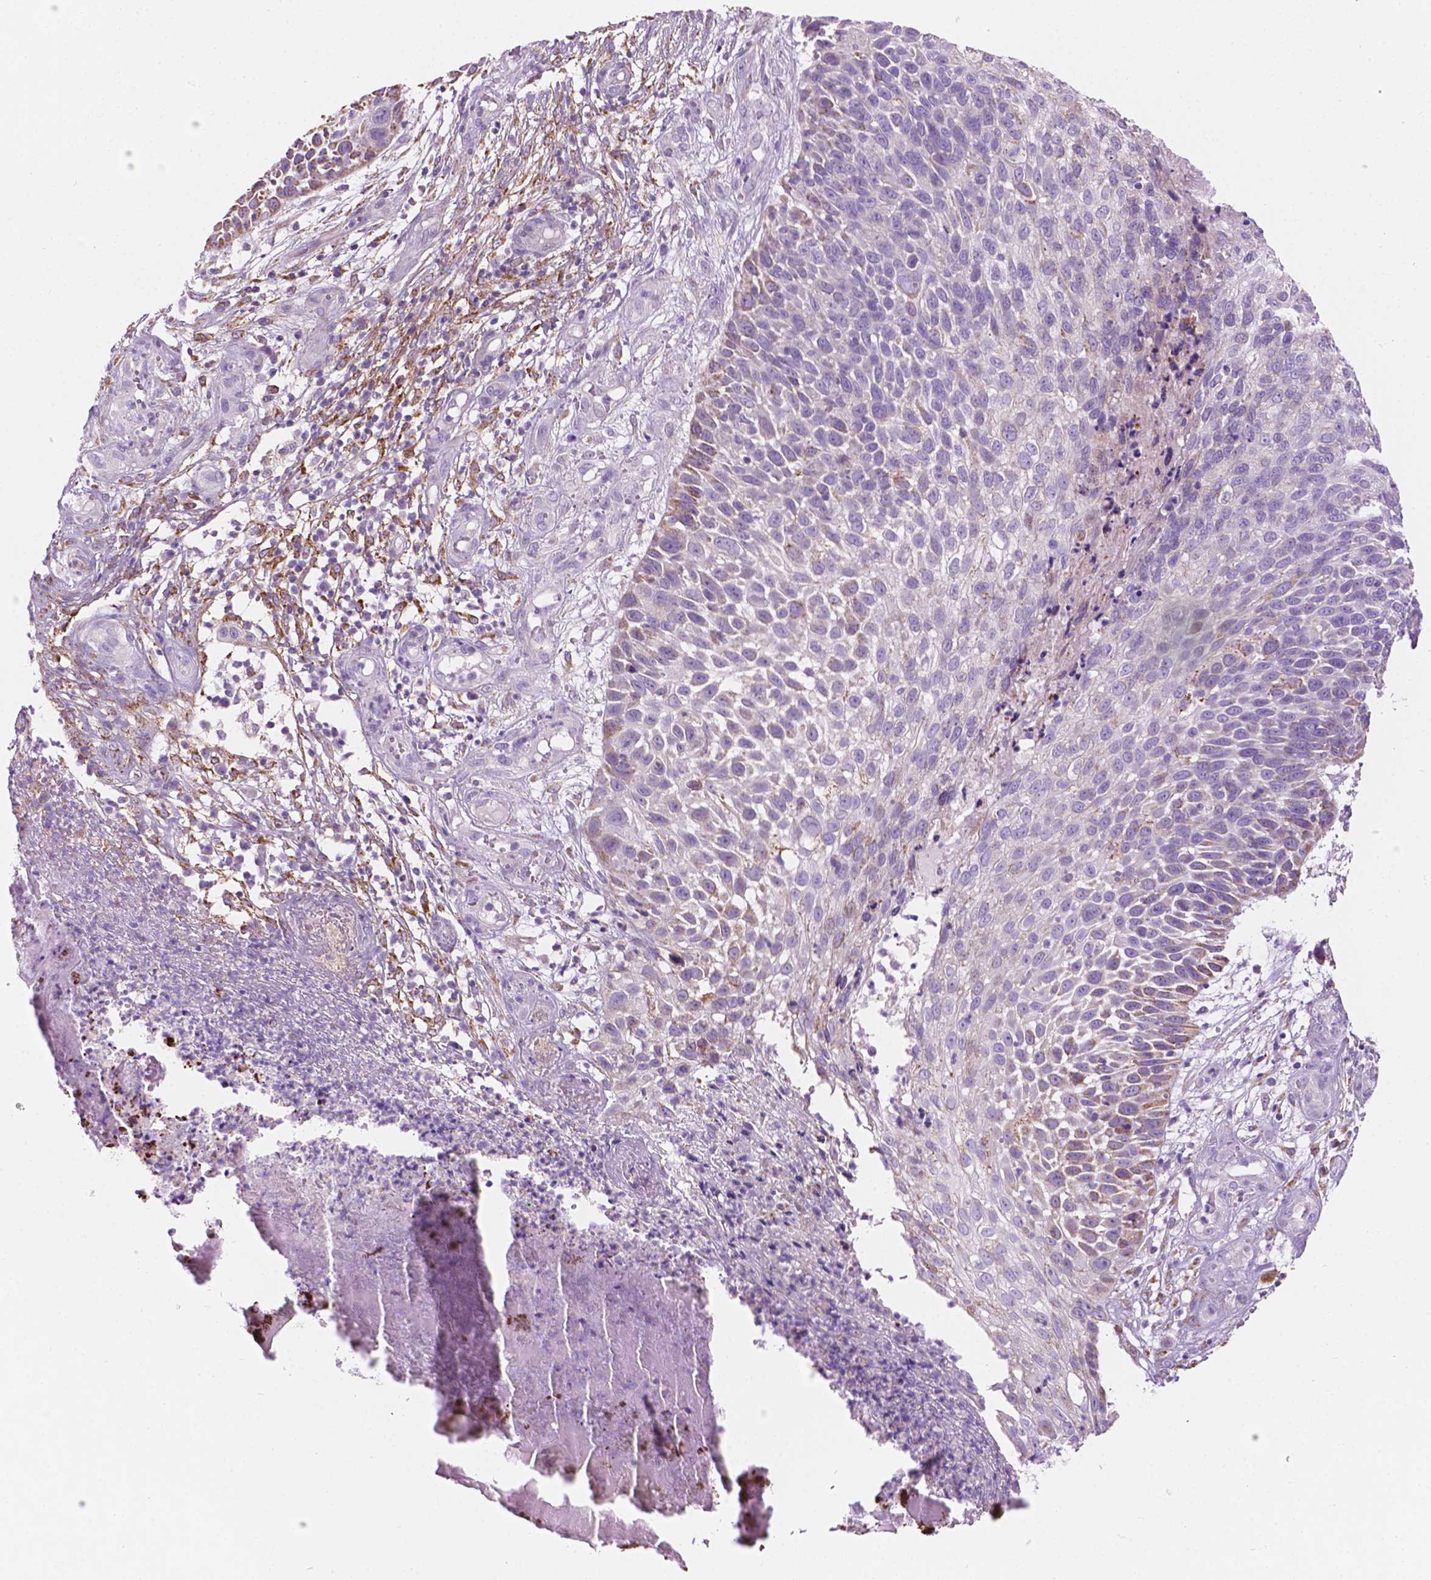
{"staining": {"intensity": "weak", "quantity": "<25%", "location": "cytoplasmic/membranous"}, "tissue": "skin cancer", "cell_type": "Tumor cells", "image_type": "cancer", "snomed": [{"axis": "morphology", "description": "Squamous cell carcinoma, NOS"}, {"axis": "topography", "description": "Skin"}], "caption": "The histopathology image exhibits no staining of tumor cells in skin cancer (squamous cell carcinoma).", "gene": "NOS1AP", "patient": {"sex": "male", "age": 92}}